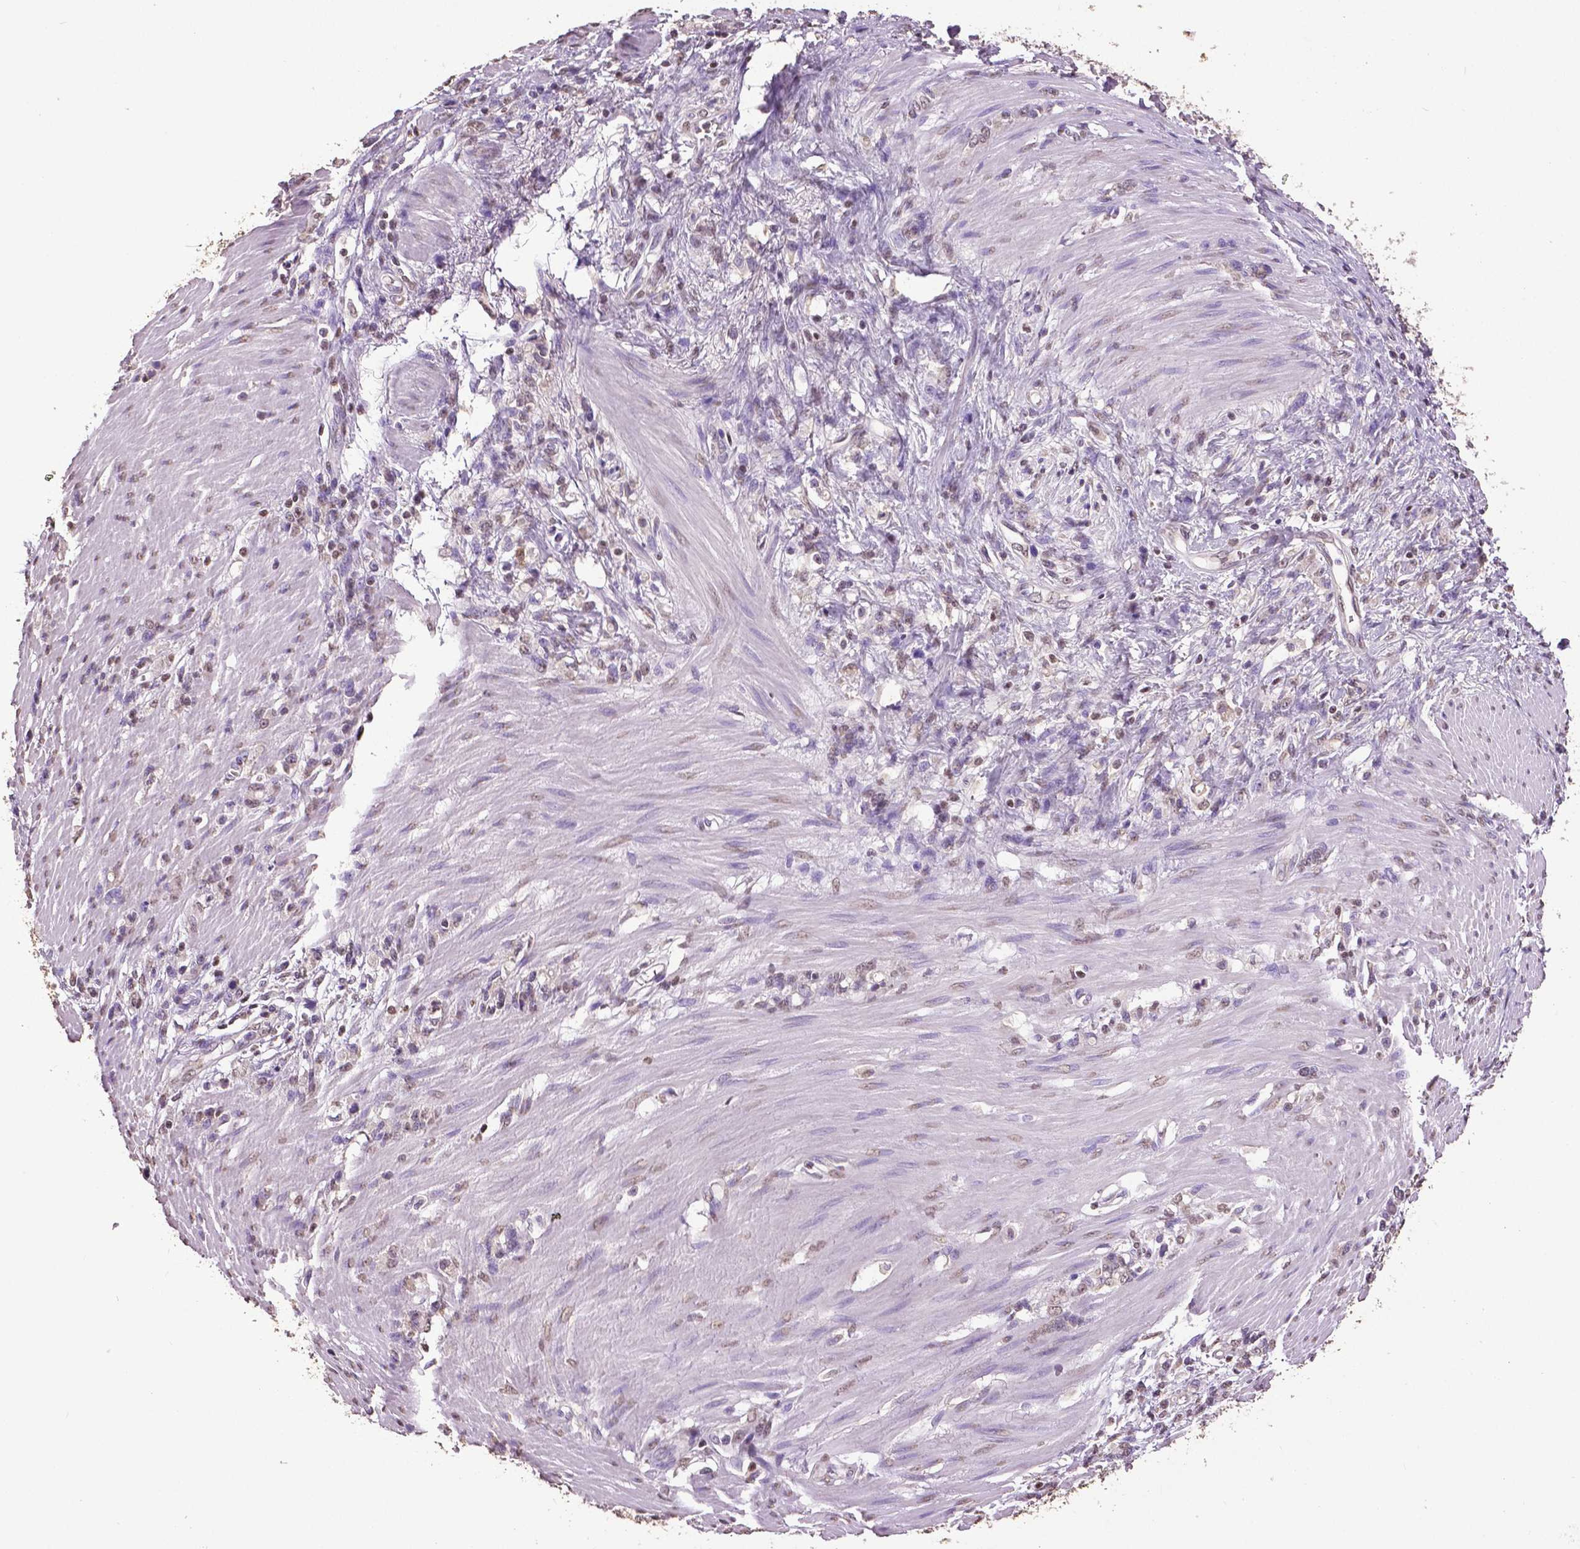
{"staining": {"intensity": "negative", "quantity": "none", "location": "none"}, "tissue": "stomach cancer", "cell_type": "Tumor cells", "image_type": "cancer", "snomed": [{"axis": "morphology", "description": "Adenocarcinoma, NOS"}, {"axis": "topography", "description": "Stomach"}], "caption": "A photomicrograph of human adenocarcinoma (stomach) is negative for staining in tumor cells. (DAB immunohistochemistry with hematoxylin counter stain).", "gene": "RUNX3", "patient": {"sex": "female", "age": 84}}